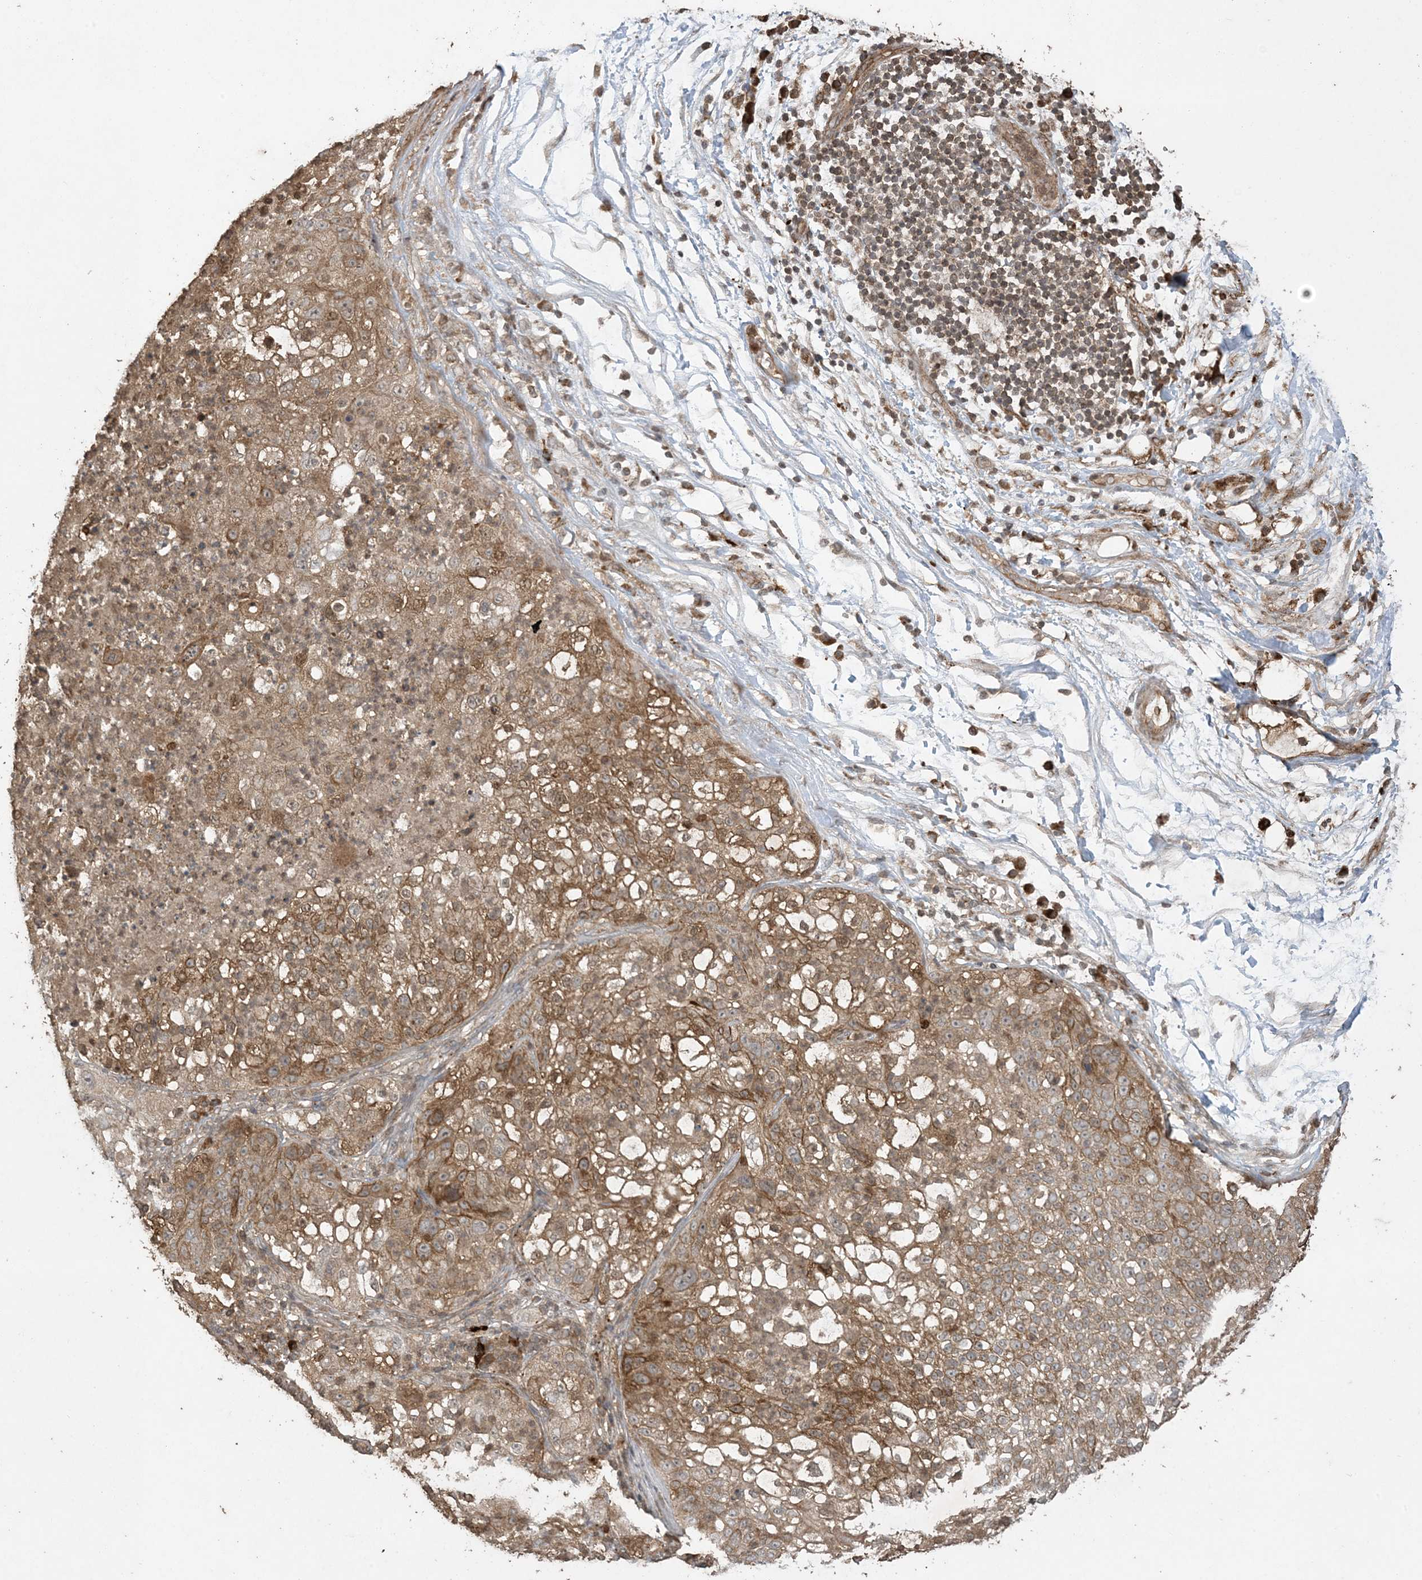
{"staining": {"intensity": "moderate", "quantity": ">75%", "location": "cytoplasmic/membranous"}, "tissue": "lung cancer", "cell_type": "Tumor cells", "image_type": "cancer", "snomed": [{"axis": "morphology", "description": "Inflammation, NOS"}, {"axis": "morphology", "description": "Squamous cell carcinoma, NOS"}, {"axis": "topography", "description": "Lymph node"}, {"axis": "topography", "description": "Soft tissue"}, {"axis": "topography", "description": "Lung"}], "caption": "DAB immunohistochemical staining of squamous cell carcinoma (lung) shows moderate cytoplasmic/membranous protein positivity in about >75% of tumor cells. (IHC, brightfield microscopy, high magnification).", "gene": "EFCAB8", "patient": {"sex": "male", "age": 66}}